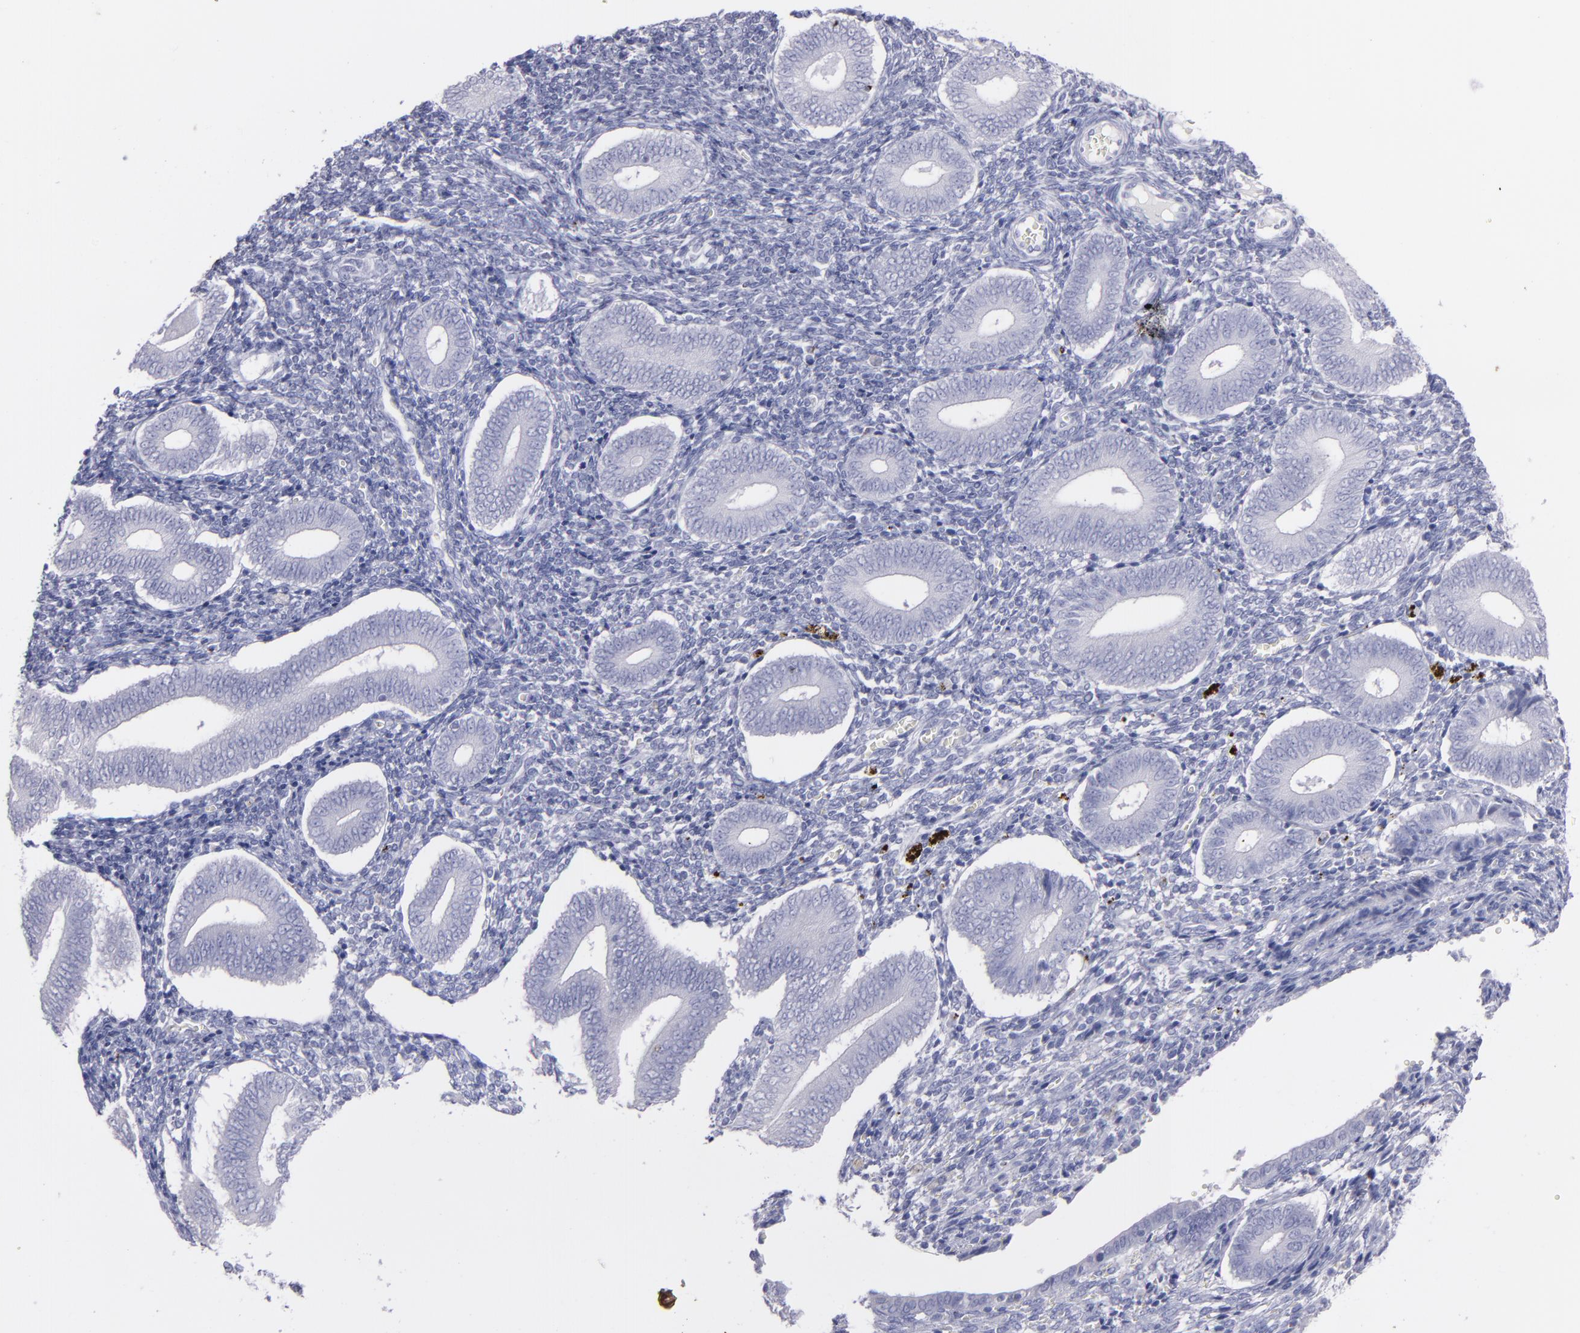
{"staining": {"intensity": "negative", "quantity": "none", "location": "none"}, "tissue": "endometrium", "cell_type": "Cells in endometrial stroma", "image_type": "normal", "snomed": [{"axis": "morphology", "description": "Normal tissue, NOS"}, {"axis": "topography", "description": "Uterus"}, {"axis": "topography", "description": "Endometrium"}], "caption": "DAB immunohistochemical staining of benign human endometrium shows no significant expression in cells in endometrial stroma.", "gene": "SNAP25", "patient": {"sex": "female", "age": 33}}